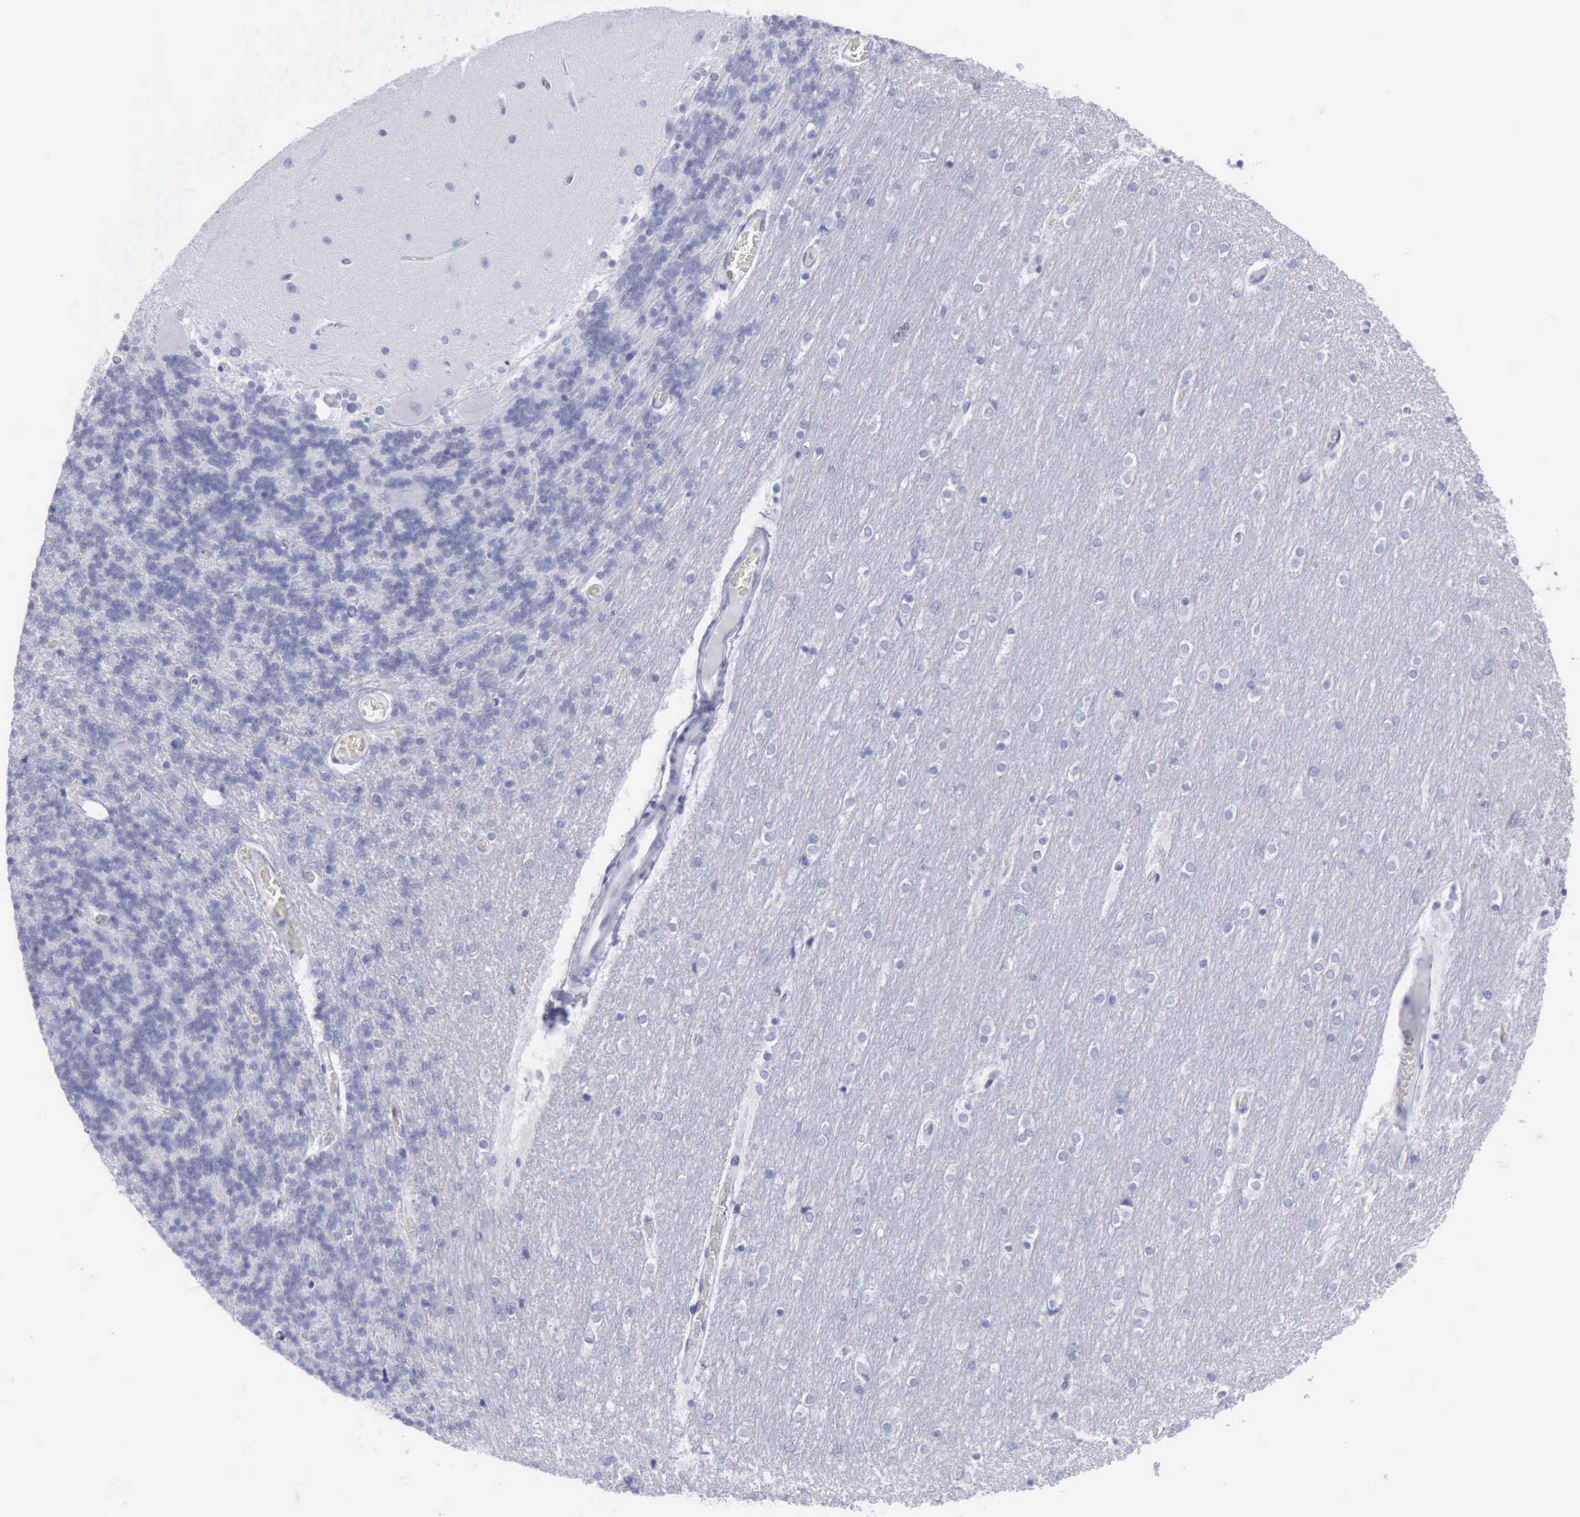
{"staining": {"intensity": "negative", "quantity": "none", "location": "none"}, "tissue": "cerebellum", "cell_type": "Cells in granular layer", "image_type": "normal", "snomed": [{"axis": "morphology", "description": "Normal tissue, NOS"}, {"axis": "topography", "description": "Cerebellum"}], "caption": "This image is of unremarkable cerebellum stained with immunohistochemistry to label a protein in brown with the nuclei are counter-stained blue. There is no positivity in cells in granular layer.", "gene": "KRT13", "patient": {"sex": "female", "age": 54}}